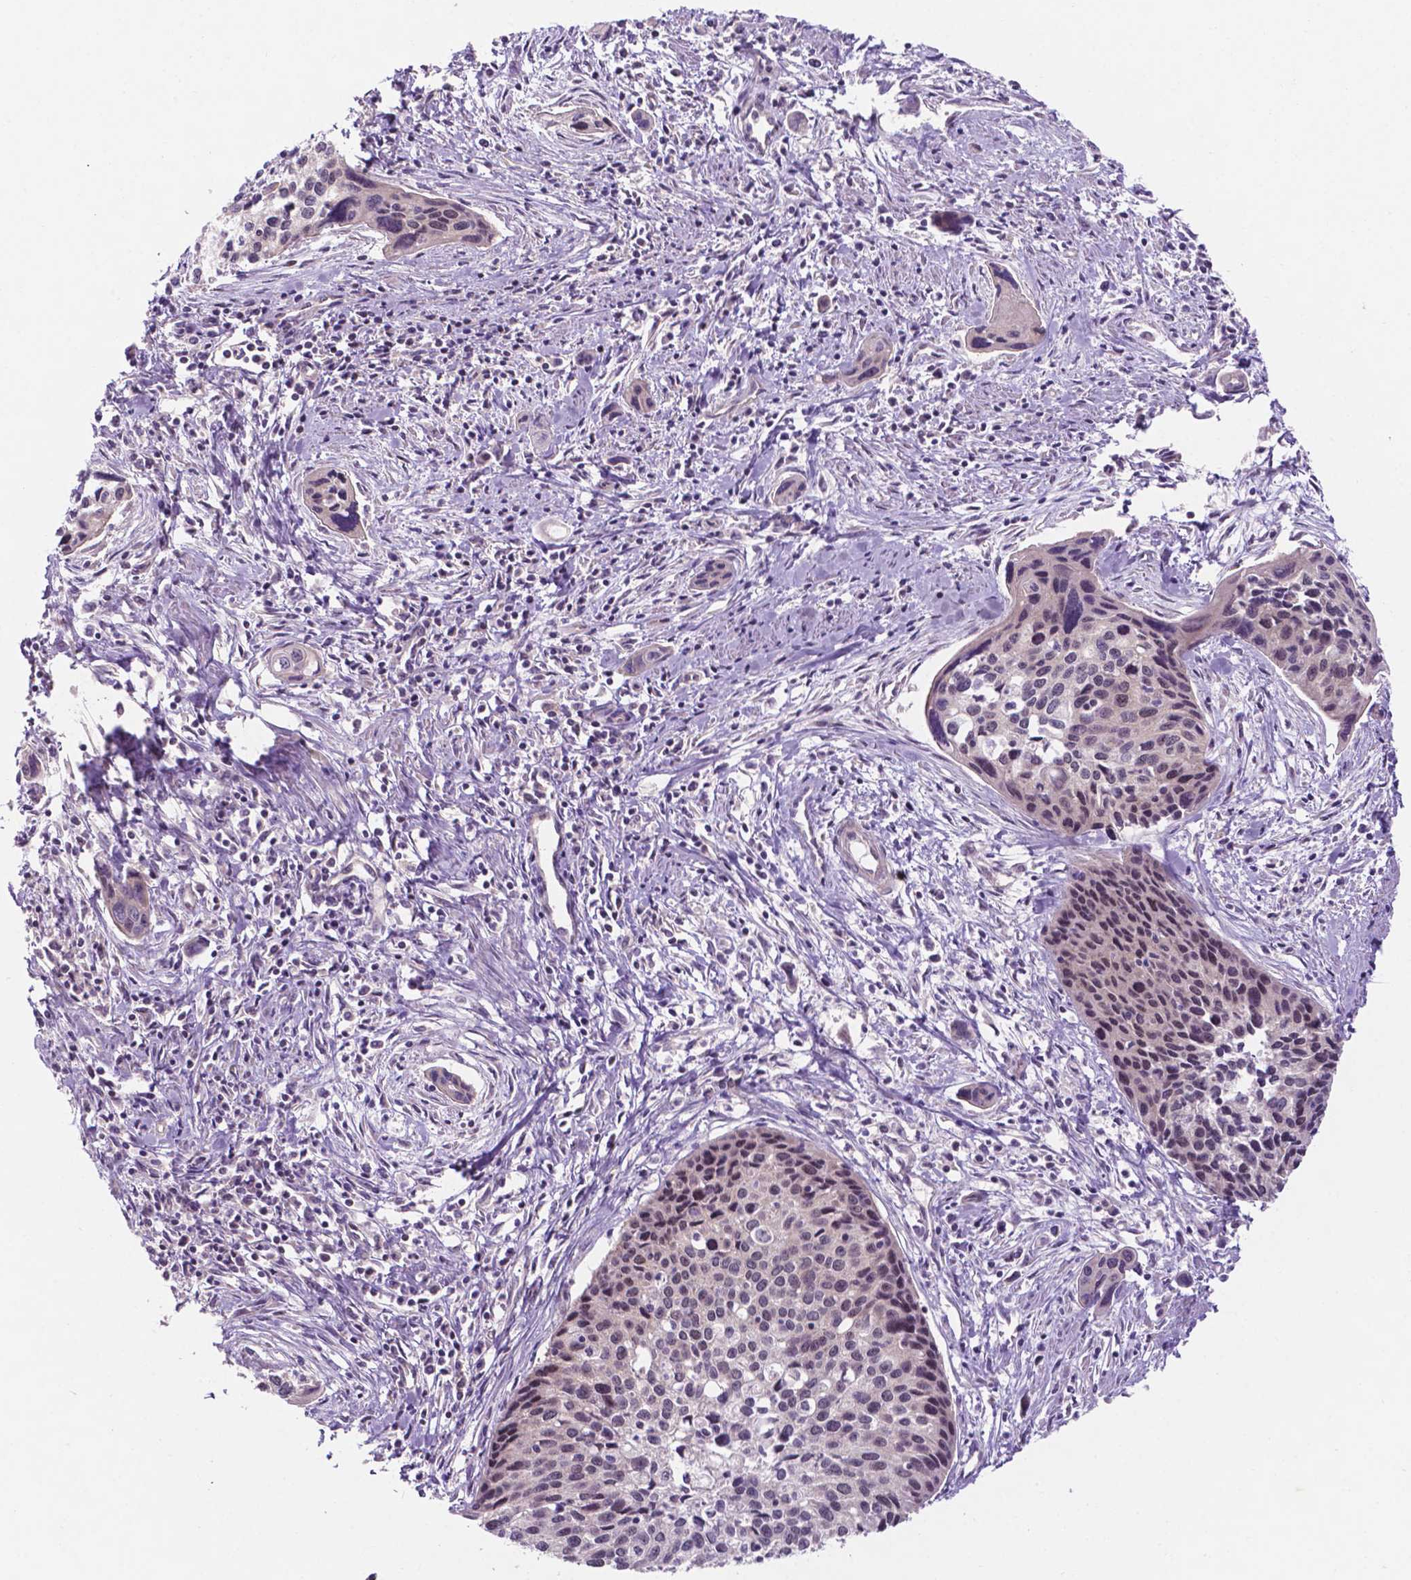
{"staining": {"intensity": "negative", "quantity": "none", "location": "none"}, "tissue": "cervical cancer", "cell_type": "Tumor cells", "image_type": "cancer", "snomed": [{"axis": "morphology", "description": "Squamous cell carcinoma, NOS"}, {"axis": "topography", "description": "Cervix"}], "caption": "Tumor cells show no significant expression in squamous cell carcinoma (cervical).", "gene": "FAM50B", "patient": {"sex": "female", "age": 31}}